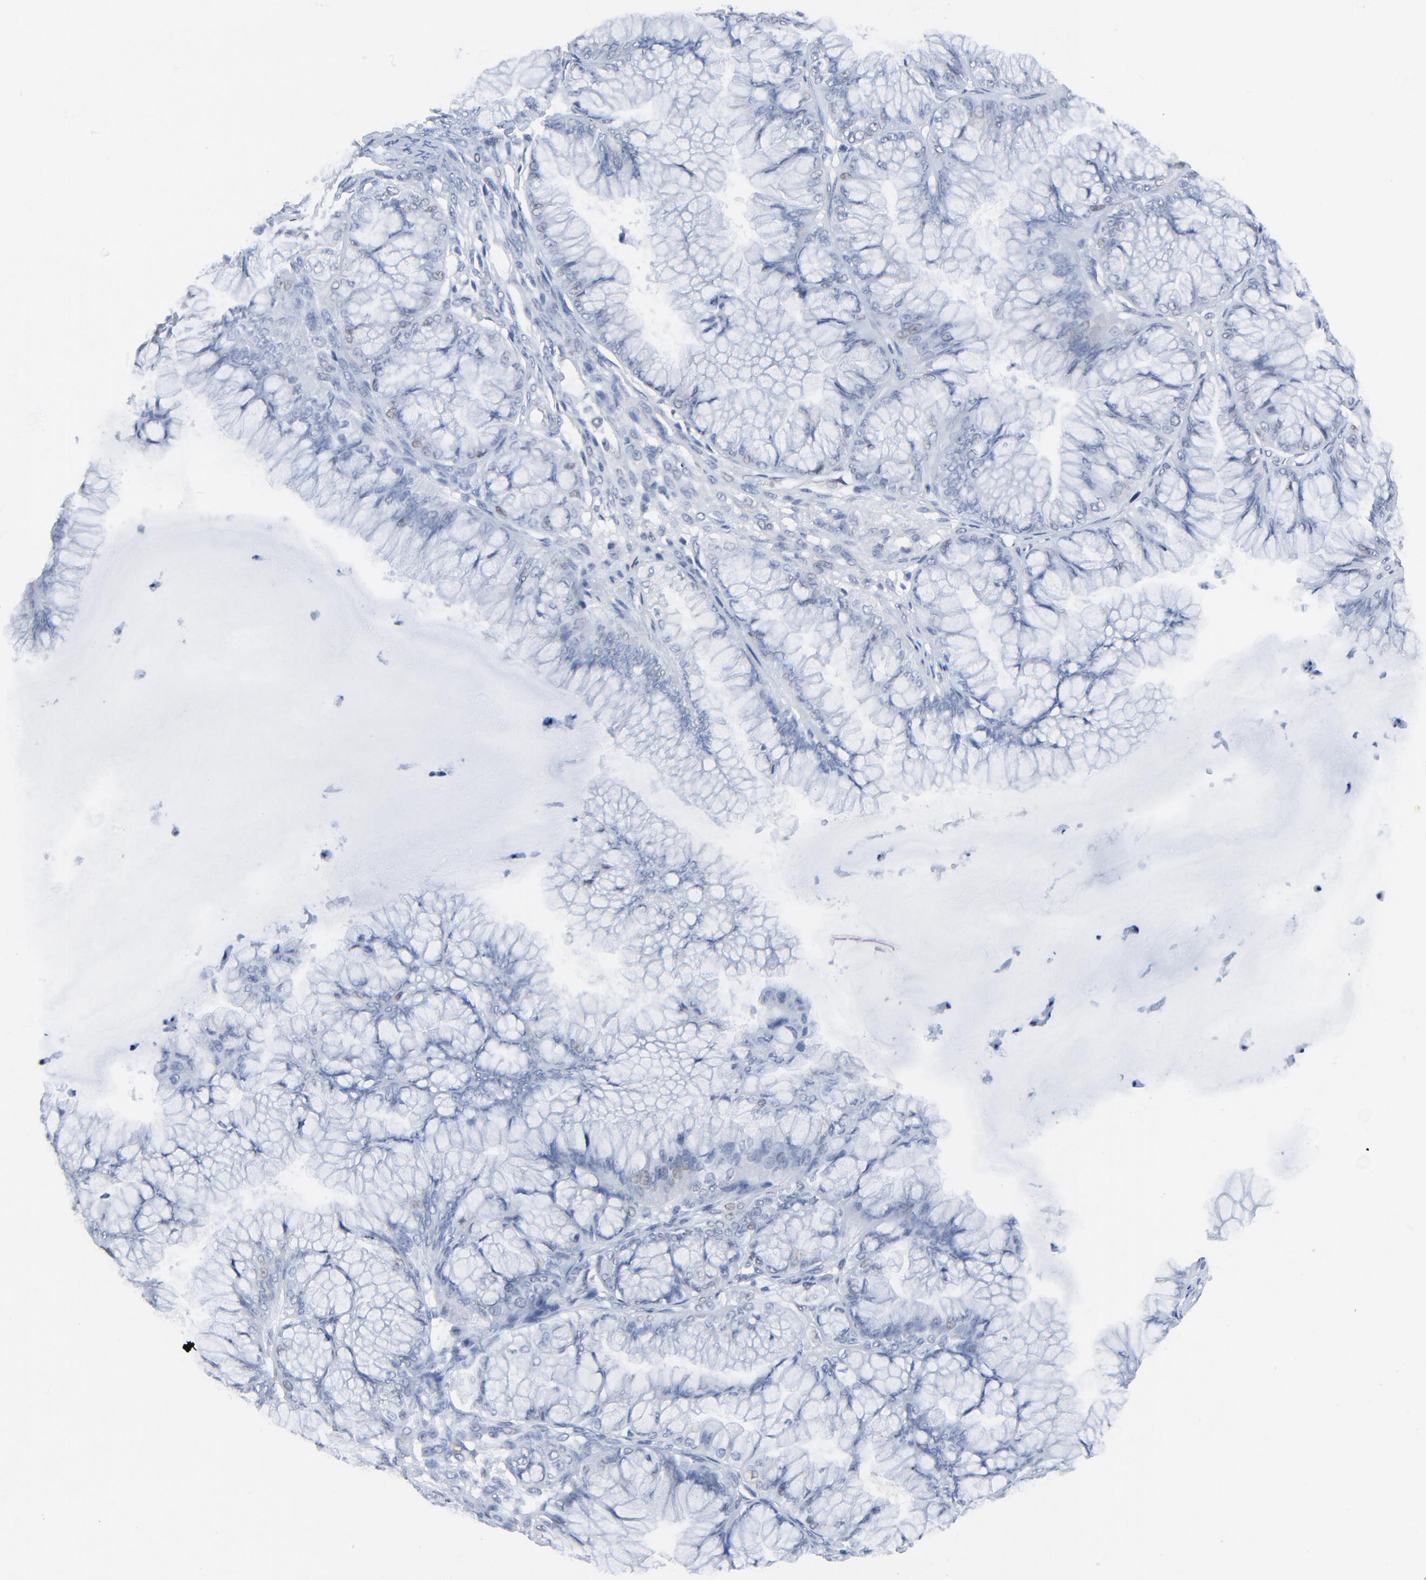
{"staining": {"intensity": "weak", "quantity": "<25%", "location": "nuclear"}, "tissue": "ovarian cancer", "cell_type": "Tumor cells", "image_type": "cancer", "snomed": [{"axis": "morphology", "description": "Cystadenocarcinoma, mucinous, NOS"}, {"axis": "topography", "description": "Ovary"}], "caption": "IHC of human ovarian mucinous cystadenocarcinoma displays no expression in tumor cells.", "gene": "BIRC3", "patient": {"sex": "female", "age": 63}}